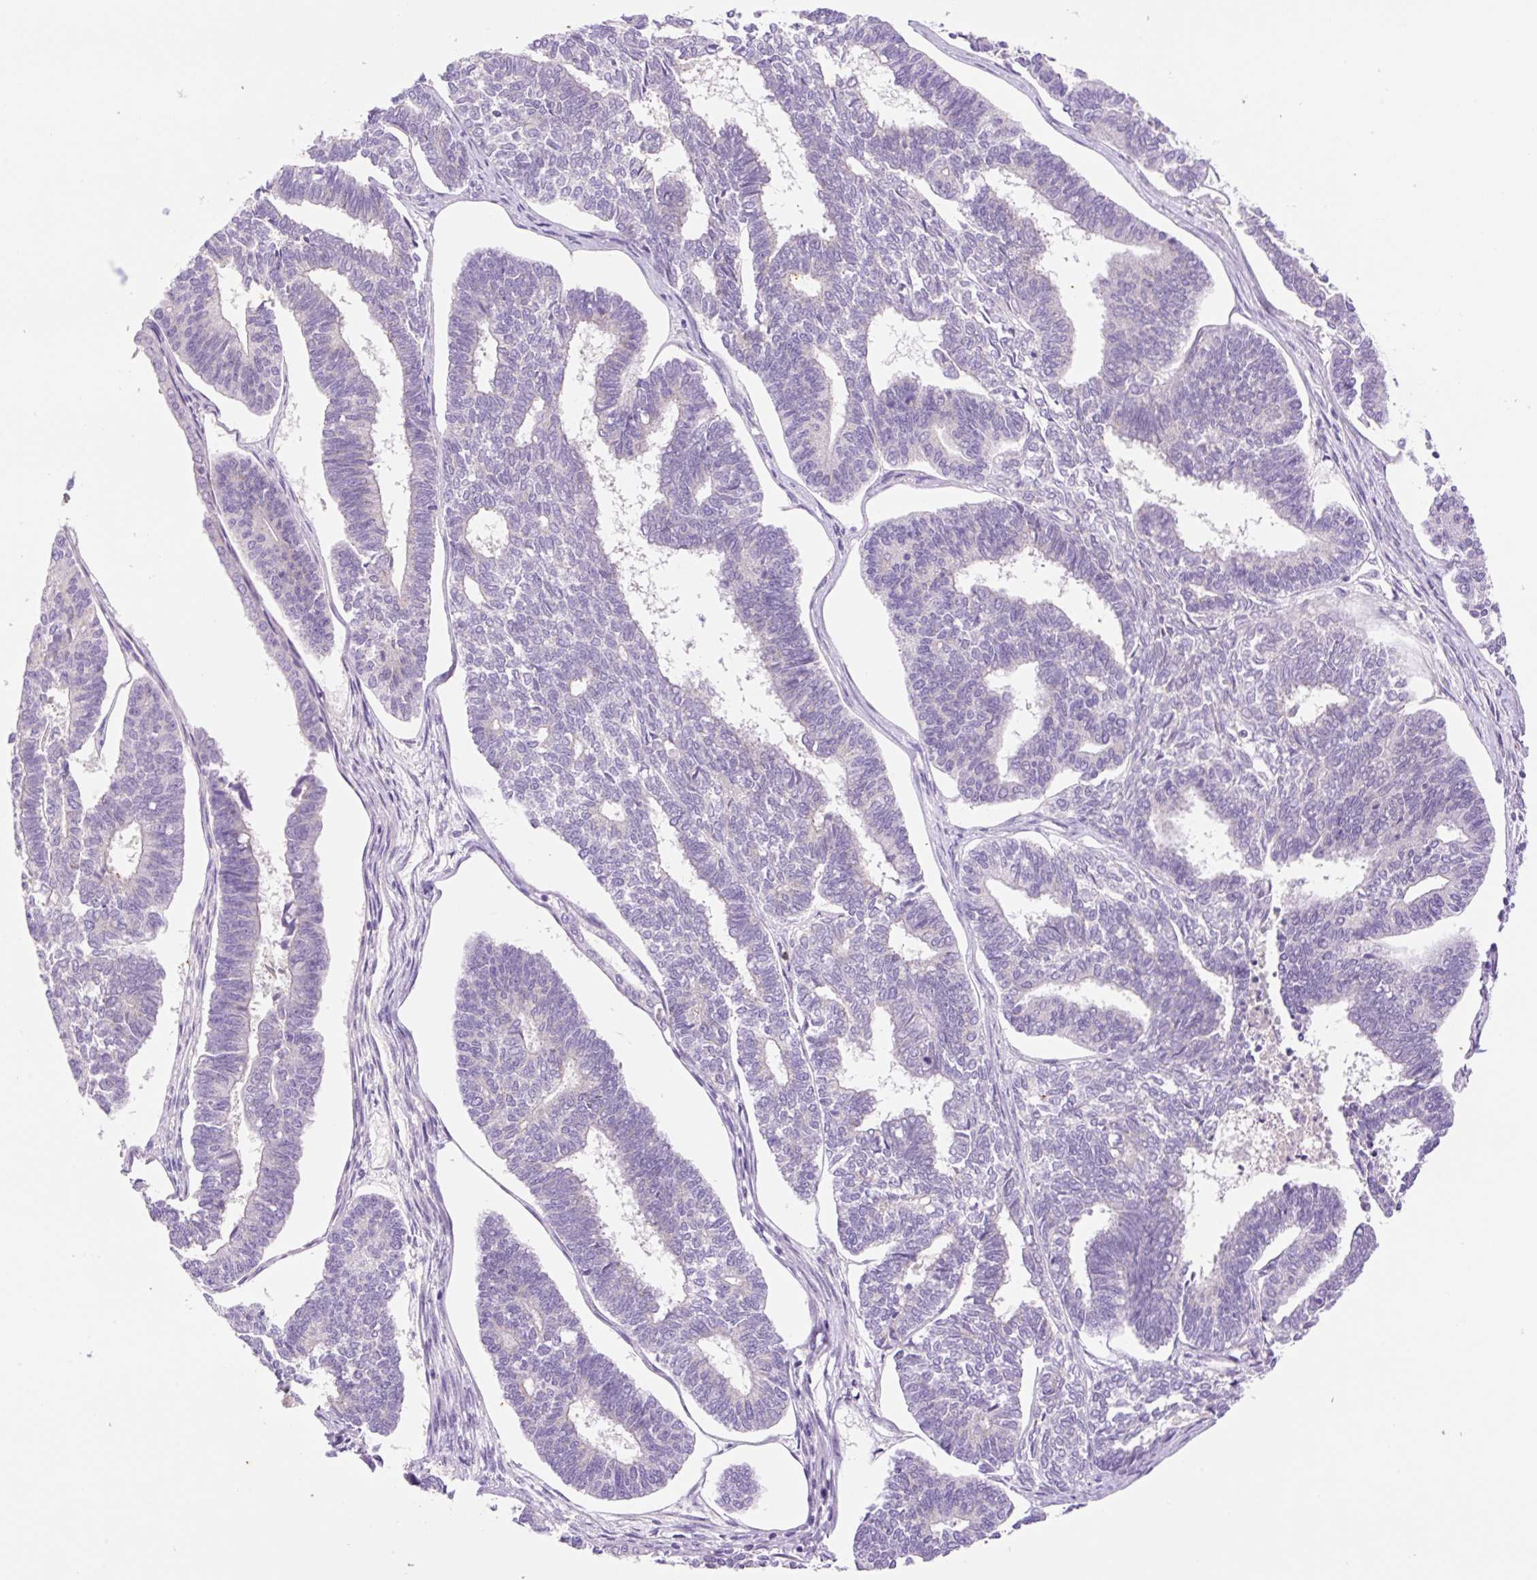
{"staining": {"intensity": "negative", "quantity": "none", "location": "none"}, "tissue": "endometrial cancer", "cell_type": "Tumor cells", "image_type": "cancer", "snomed": [{"axis": "morphology", "description": "Adenocarcinoma, NOS"}, {"axis": "topography", "description": "Endometrium"}], "caption": "A photomicrograph of human endometrial cancer is negative for staining in tumor cells. (Immunohistochemistry, brightfield microscopy, high magnification).", "gene": "LHFPL5", "patient": {"sex": "female", "age": 70}}